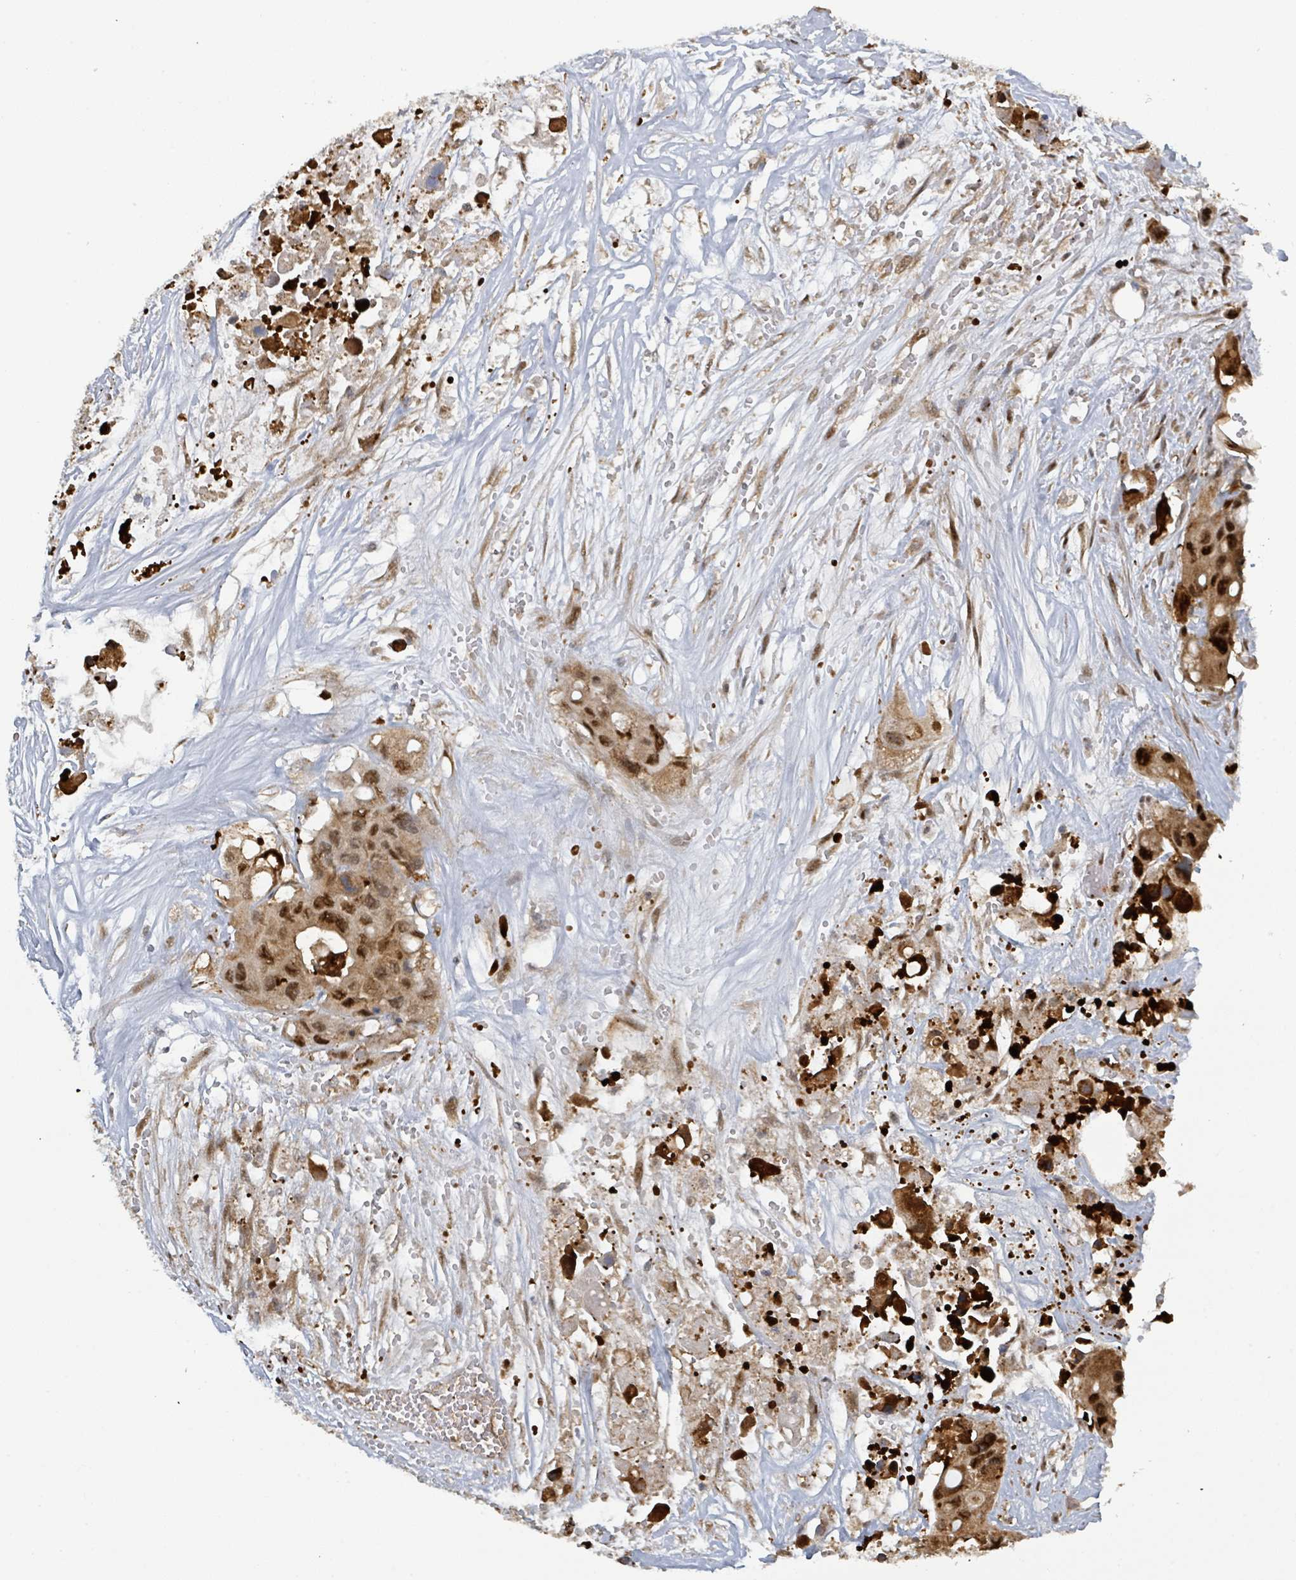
{"staining": {"intensity": "moderate", "quantity": ">75%", "location": "cytoplasmic/membranous,nuclear"}, "tissue": "colorectal cancer", "cell_type": "Tumor cells", "image_type": "cancer", "snomed": [{"axis": "morphology", "description": "Adenocarcinoma, NOS"}, {"axis": "topography", "description": "Colon"}], "caption": "There is medium levels of moderate cytoplasmic/membranous and nuclear expression in tumor cells of adenocarcinoma (colorectal), as demonstrated by immunohistochemical staining (brown color).", "gene": "PSMB7", "patient": {"sex": "male", "age": 77}}